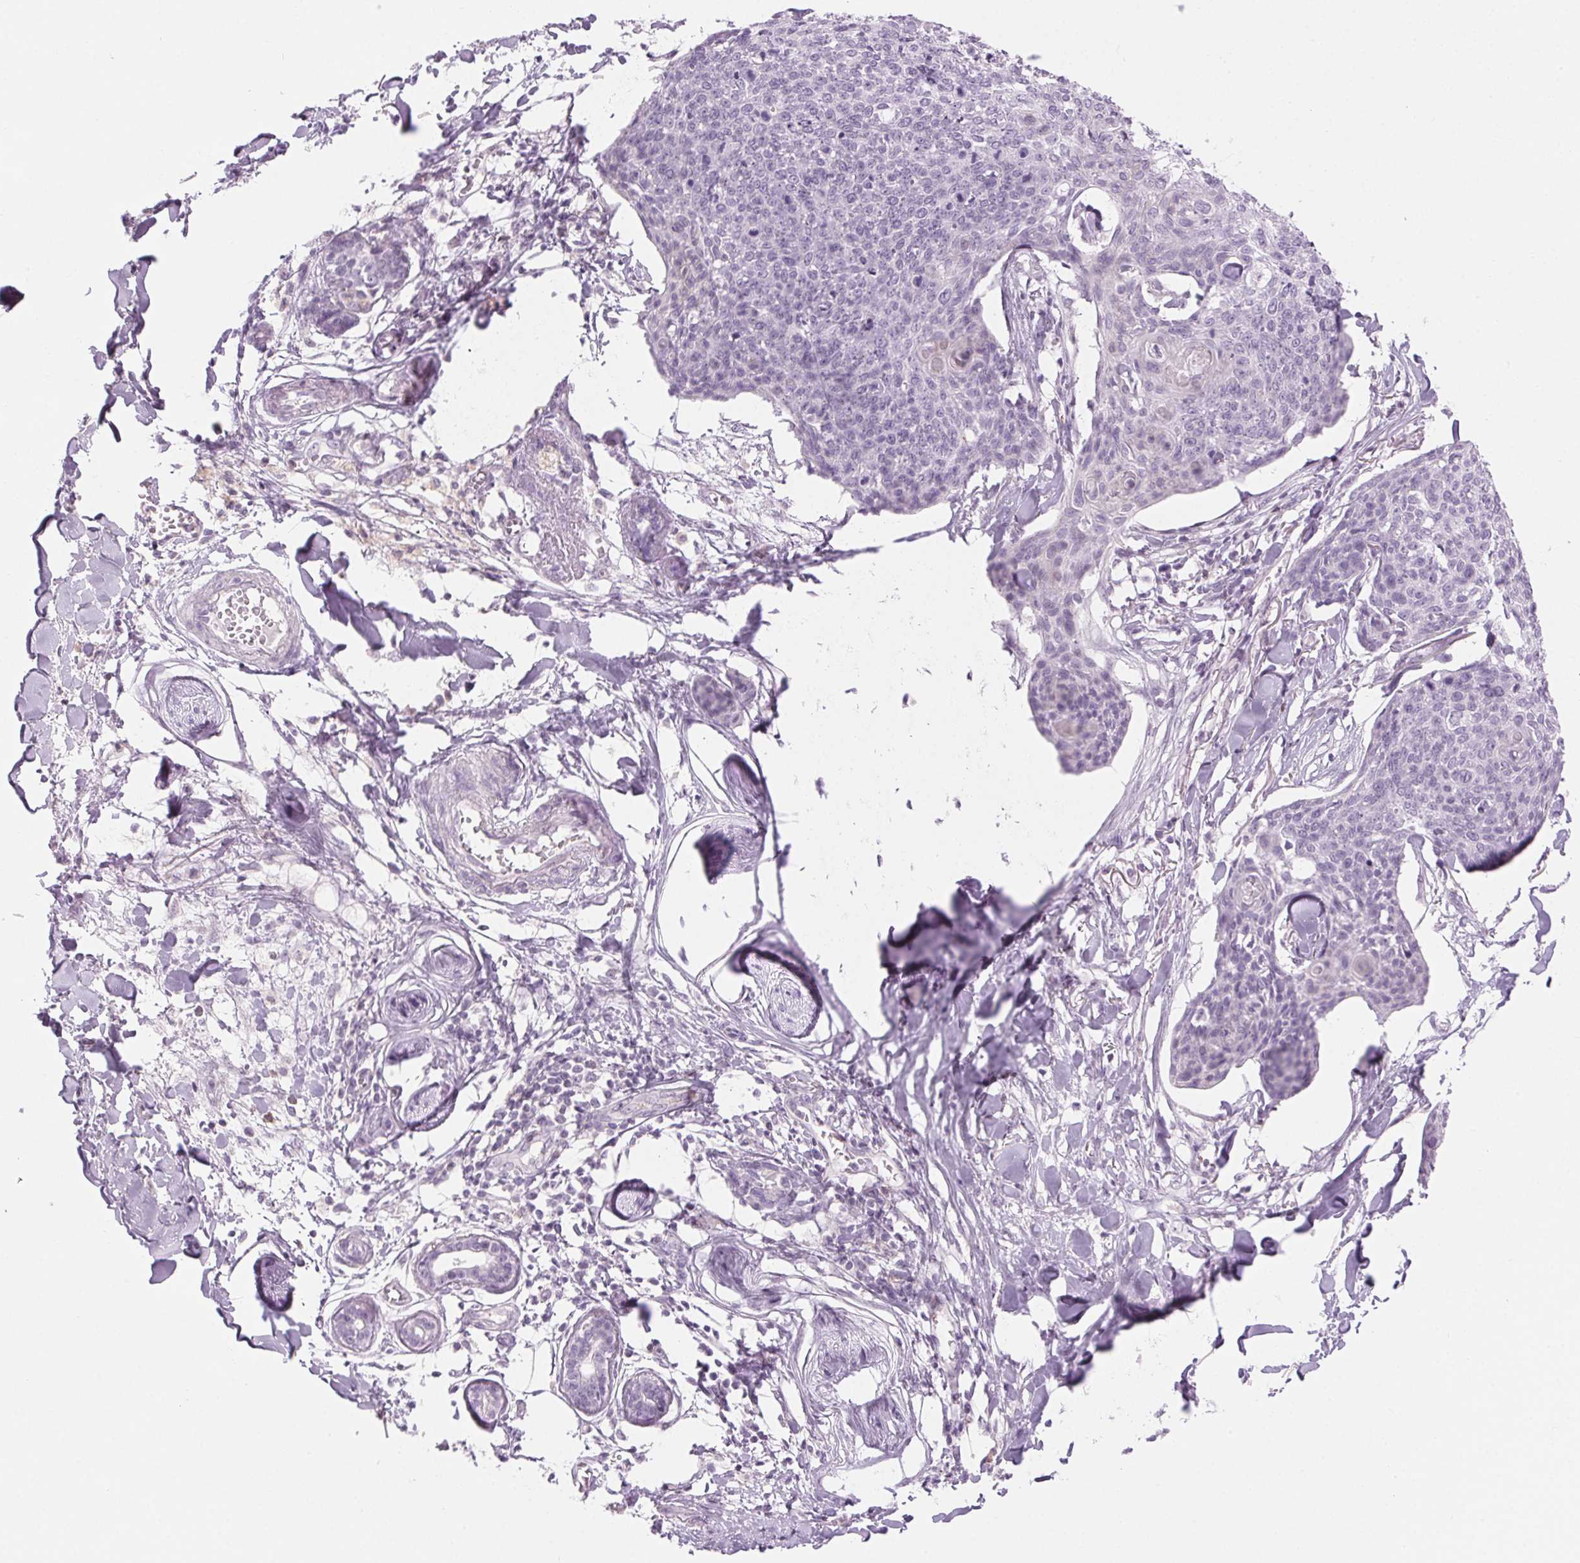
{"staining": {"intensity": "negative", "quantity": "none", "location": "none"}, "tissue": "skin cancer", "cell_type": "Tumor cells", "image_type": "cancer", "snomed": [{"axis": "morphology", "description": "Squamous cell carcinoma, NOS"}, {"axis": "topography", "description": "Skin"}, {"axis": "topography", "description": "Vulva"}], "caption": "Immunohistochemistry (IHC) of human skin cancer (squamous cell carcinoma) displays no positivity in tumor cells.", "gene": "SLC6A19", "patient": {"sex": "female", "age": 75}}